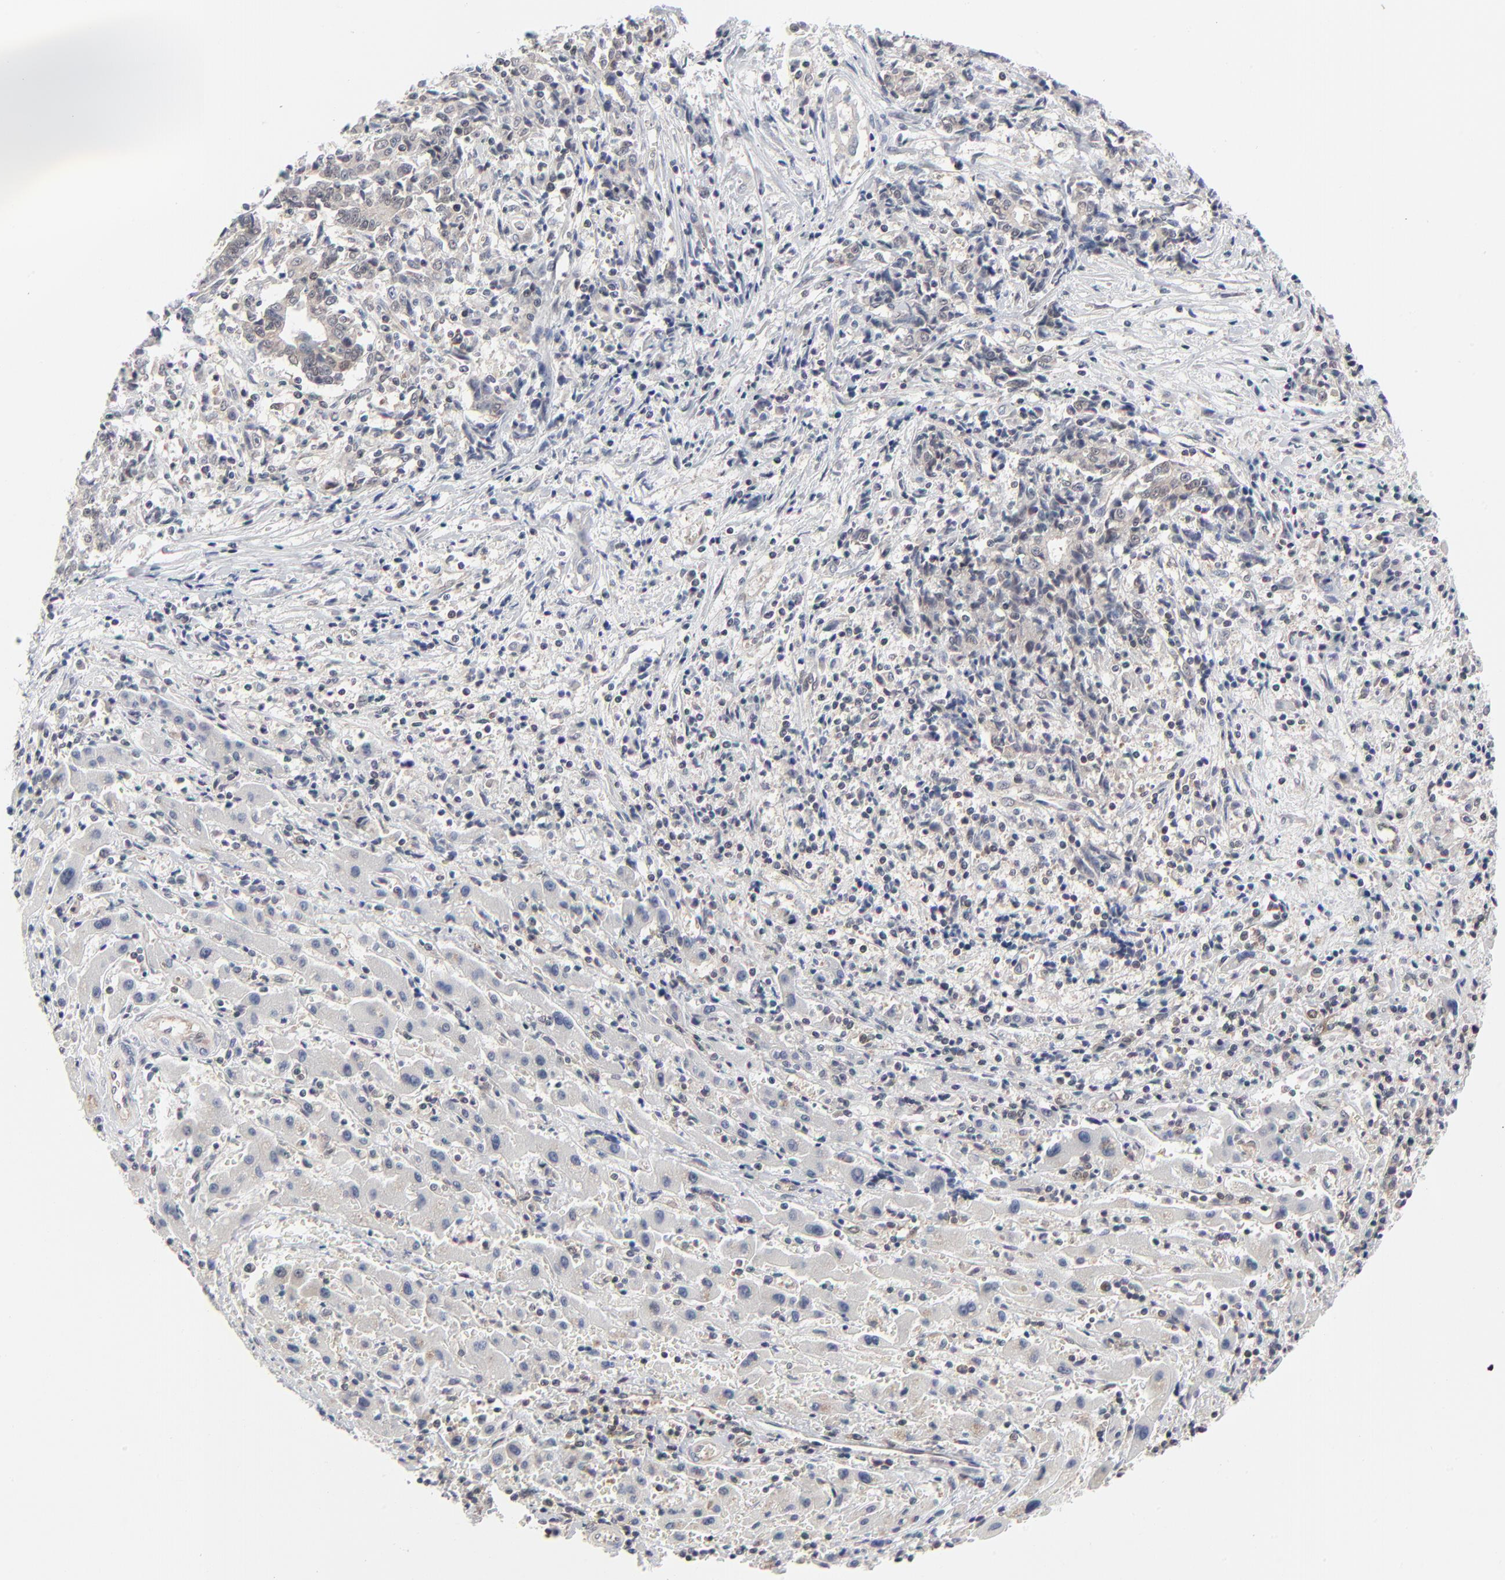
{"staining": {"intensity": "weak", "quantity": ">75%", "location": "cytoplasmic/membranous"}, "tissue": "liver cancer", "cell_type": "Tumor cells", "image_type": "cancer", "snomed": [{"axis": "morphology", "description": "Cholangiocarcinoma"}, {"axis": "topography", "description": "Liver"}], "caption": "Protein analysis of cholangiocarcinoma (liver) tissue displays weak cytoplasmic/membranous positivity in approximately >75% of tumor cells. (Stains: DAB (3,3'-diaminobenzidine) in brown, nuclei in blue, Microscopy: brightfield microscopy at high magnification).", "gene": "RPS6KB1", "patient": {"sex": "male", "age": 57}}